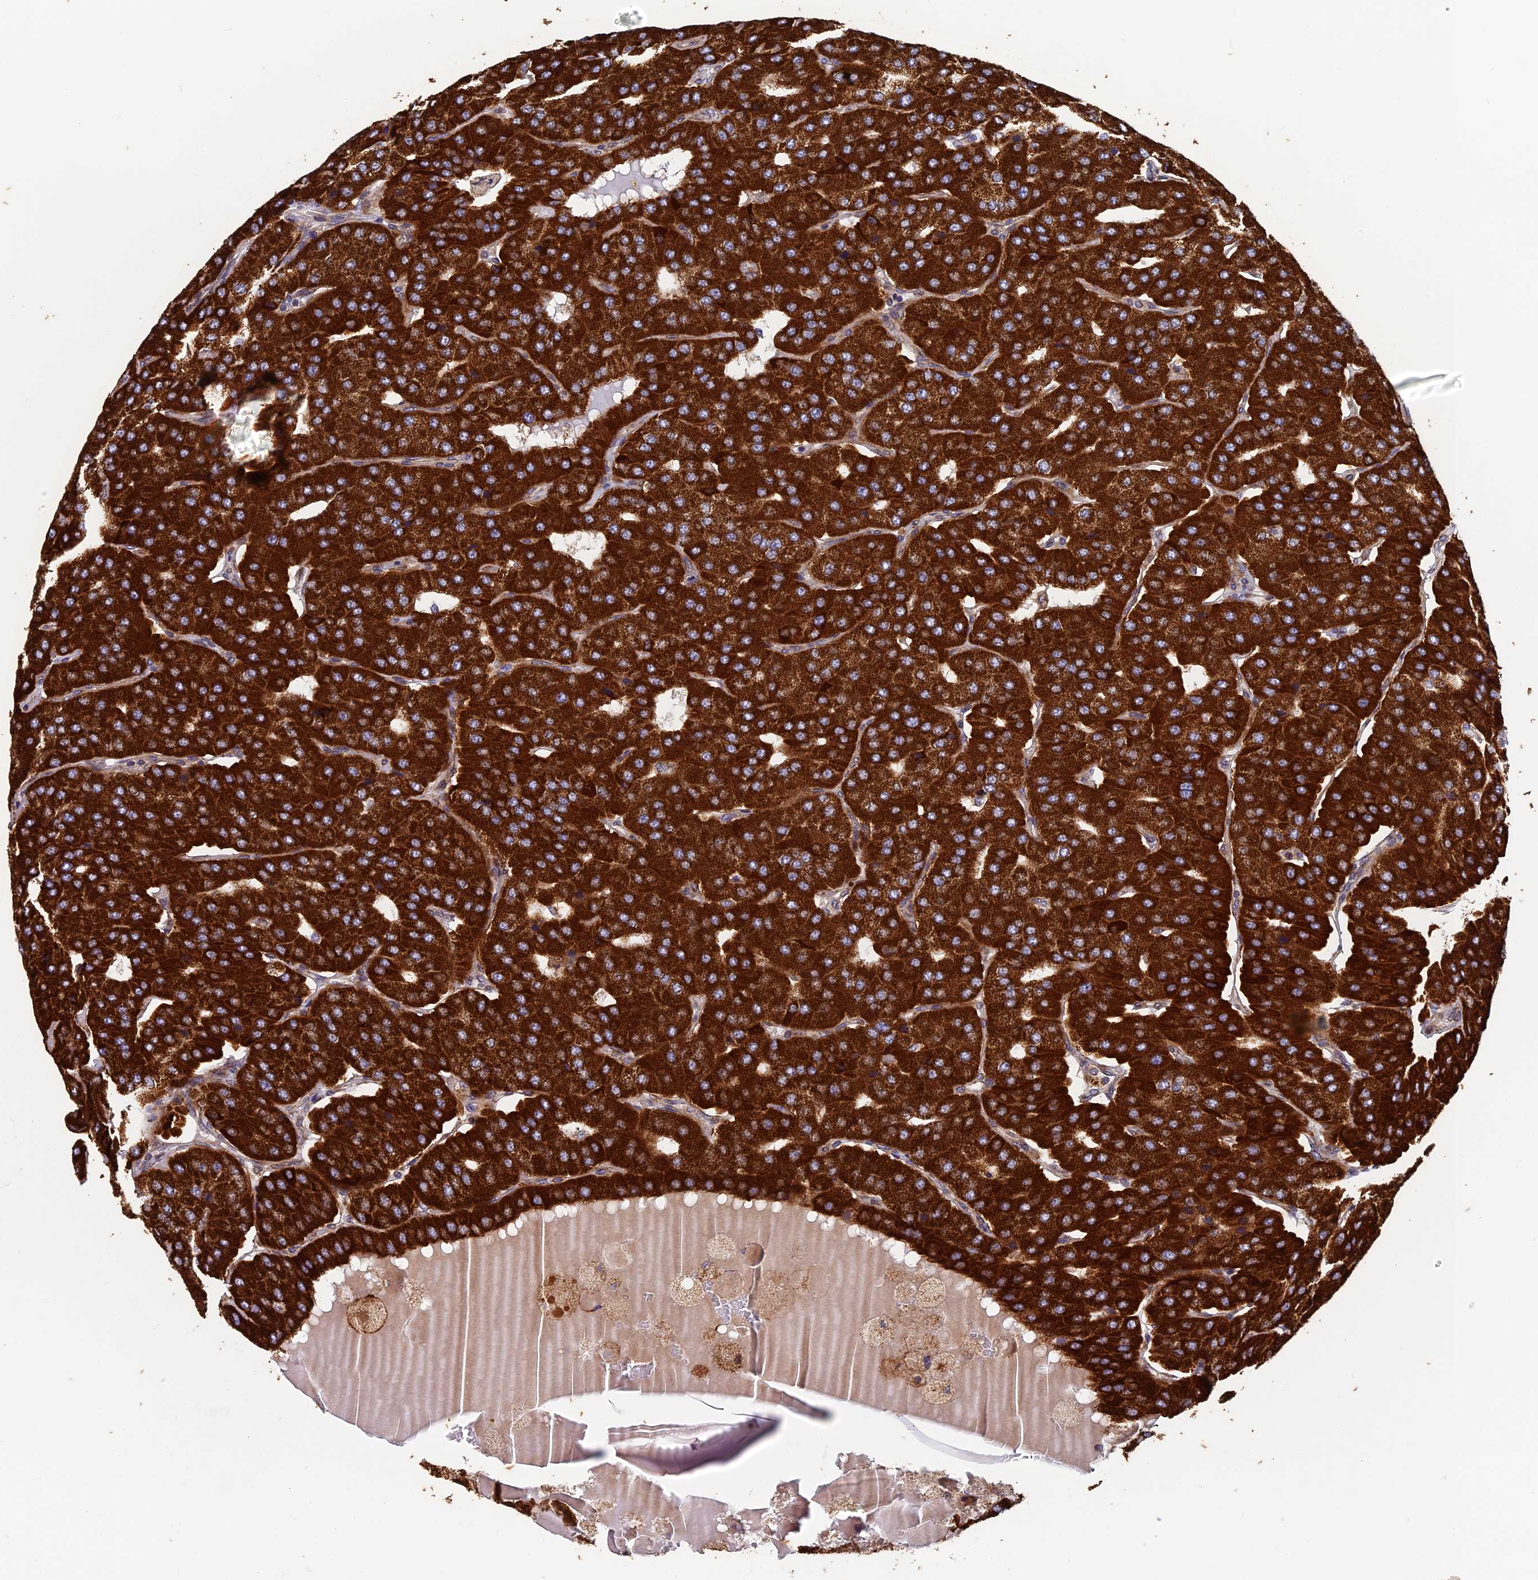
{"staining": {"intensity": "strong", "quantity": ">75%", "location": "cytoplasmic/membranous"}, "tissue": "parathyroid gland", "cell_type": "Glandular cells", "image_type": "normal", "snomed": [{"axis": "morphology", "description": "Normal tissue, NOS"}, {"axis": "morphology", "description": "Adenoma, NOS"}, {"axis": "topography", "description": "Parathyroid gland"}], "caption": "Protein staining demonstrates strong cytoplasmic/membranous positivity in approximately >75% of glandular cells in normal parathyroid gland.", "gene": "AP4S1", "patient": {"sex": "female", "age": 86}}